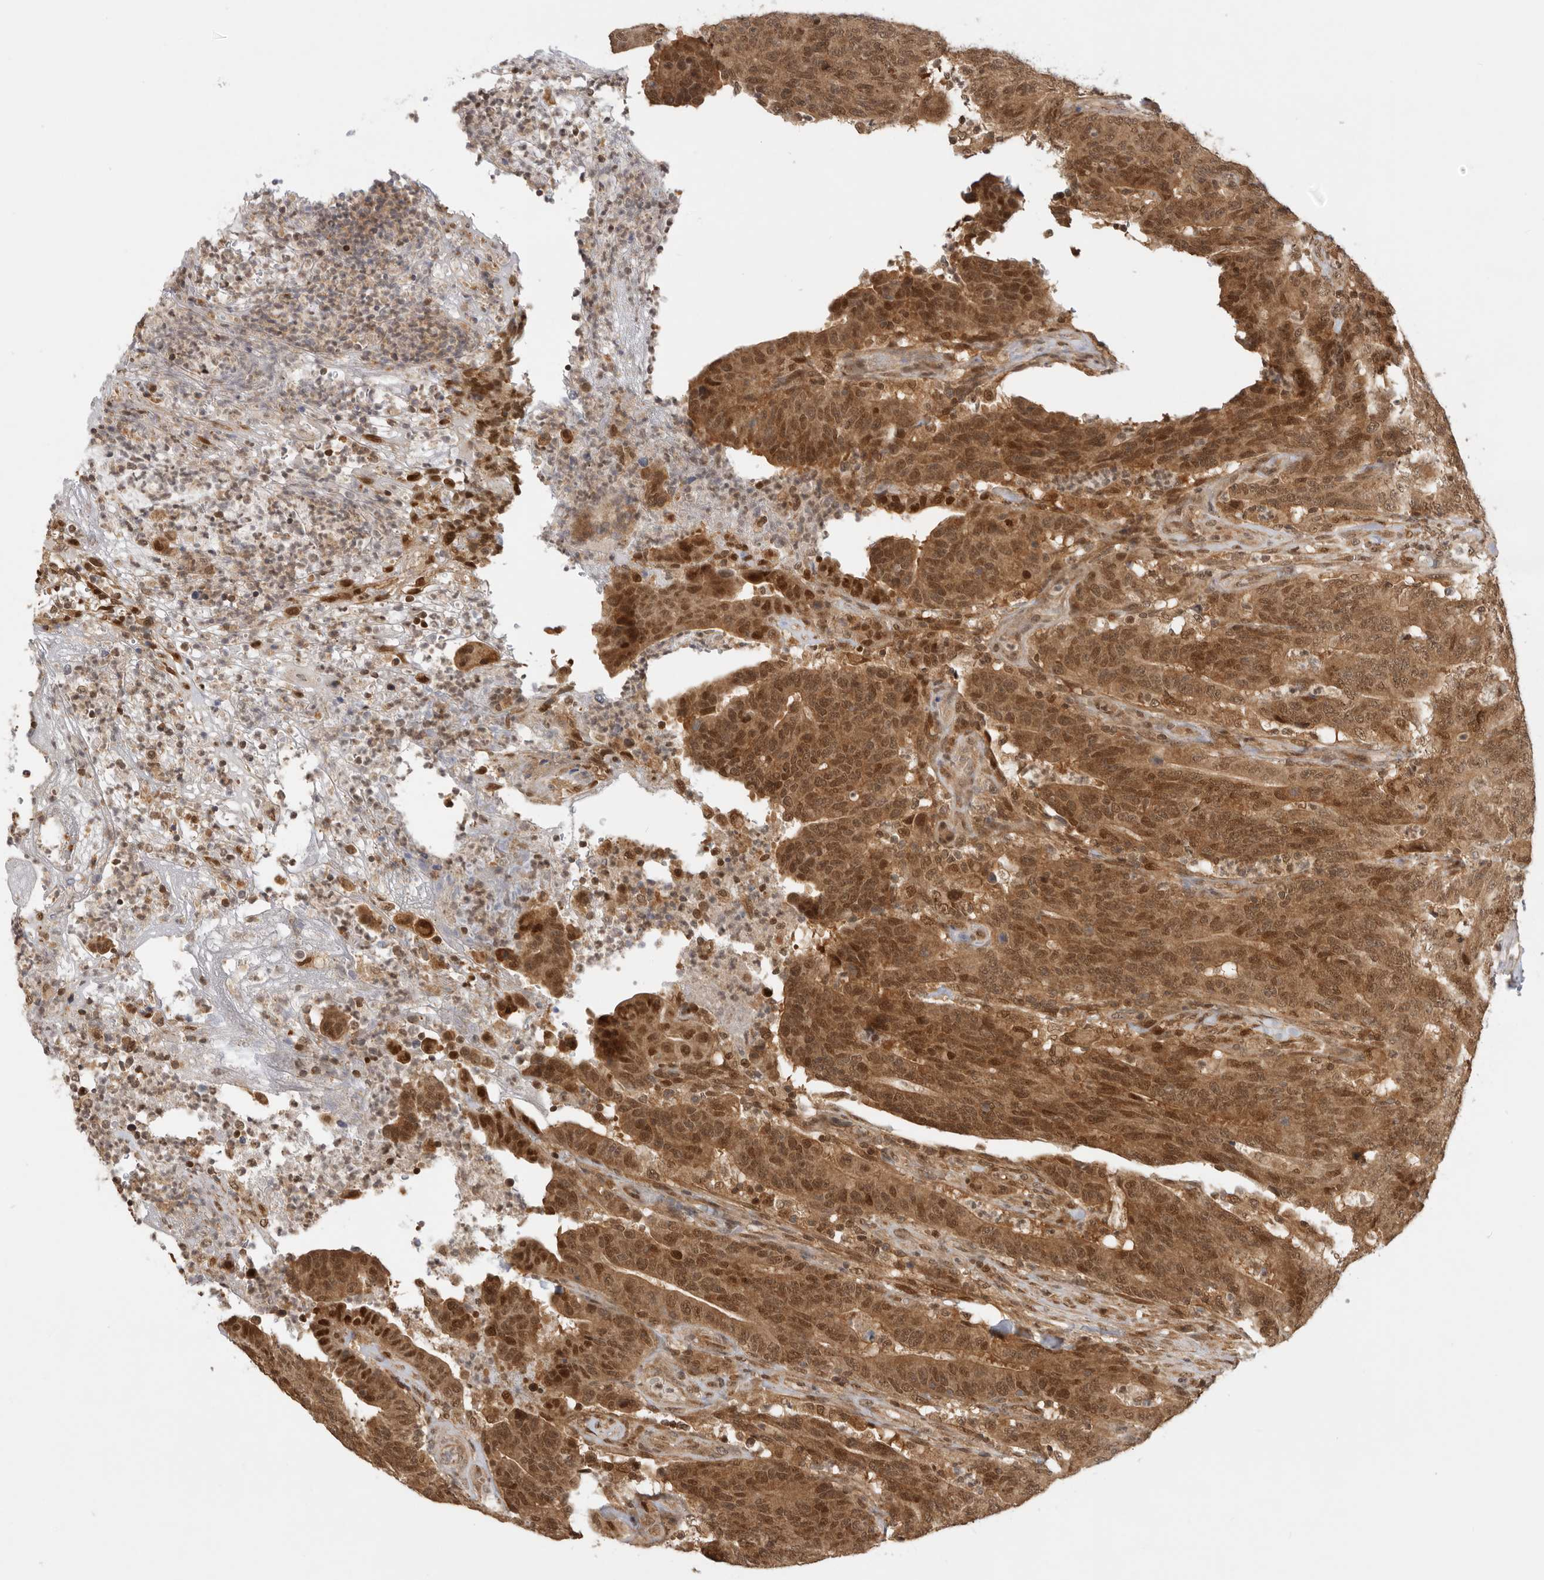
{"staining": {"intensity": "moderate", "quantity": ">75%", "location": "cytoplasmic/membranous,nuclear"}, "tissue": "colorectal cancer", "cell_type": "Tumor cells", "image_type": "cancer", "snomed": [{"axis": "morphology", "description": "Normal tissue, NOS"}, {"axis": "morphology", "description": "Adenocarcinoma, NOS"}, {"axis": "topography", "description": "Colon"}], "caption": "Colorectal cancer (adenocarcinoma) was stained to show a protein in brown. There is medium levels of moderate cytoplasmic/membranous and nuclear staining in approximately >75% of tumor cells.", "gene": "ADPRS", "patient": {"sex": "female", "age": 75}}